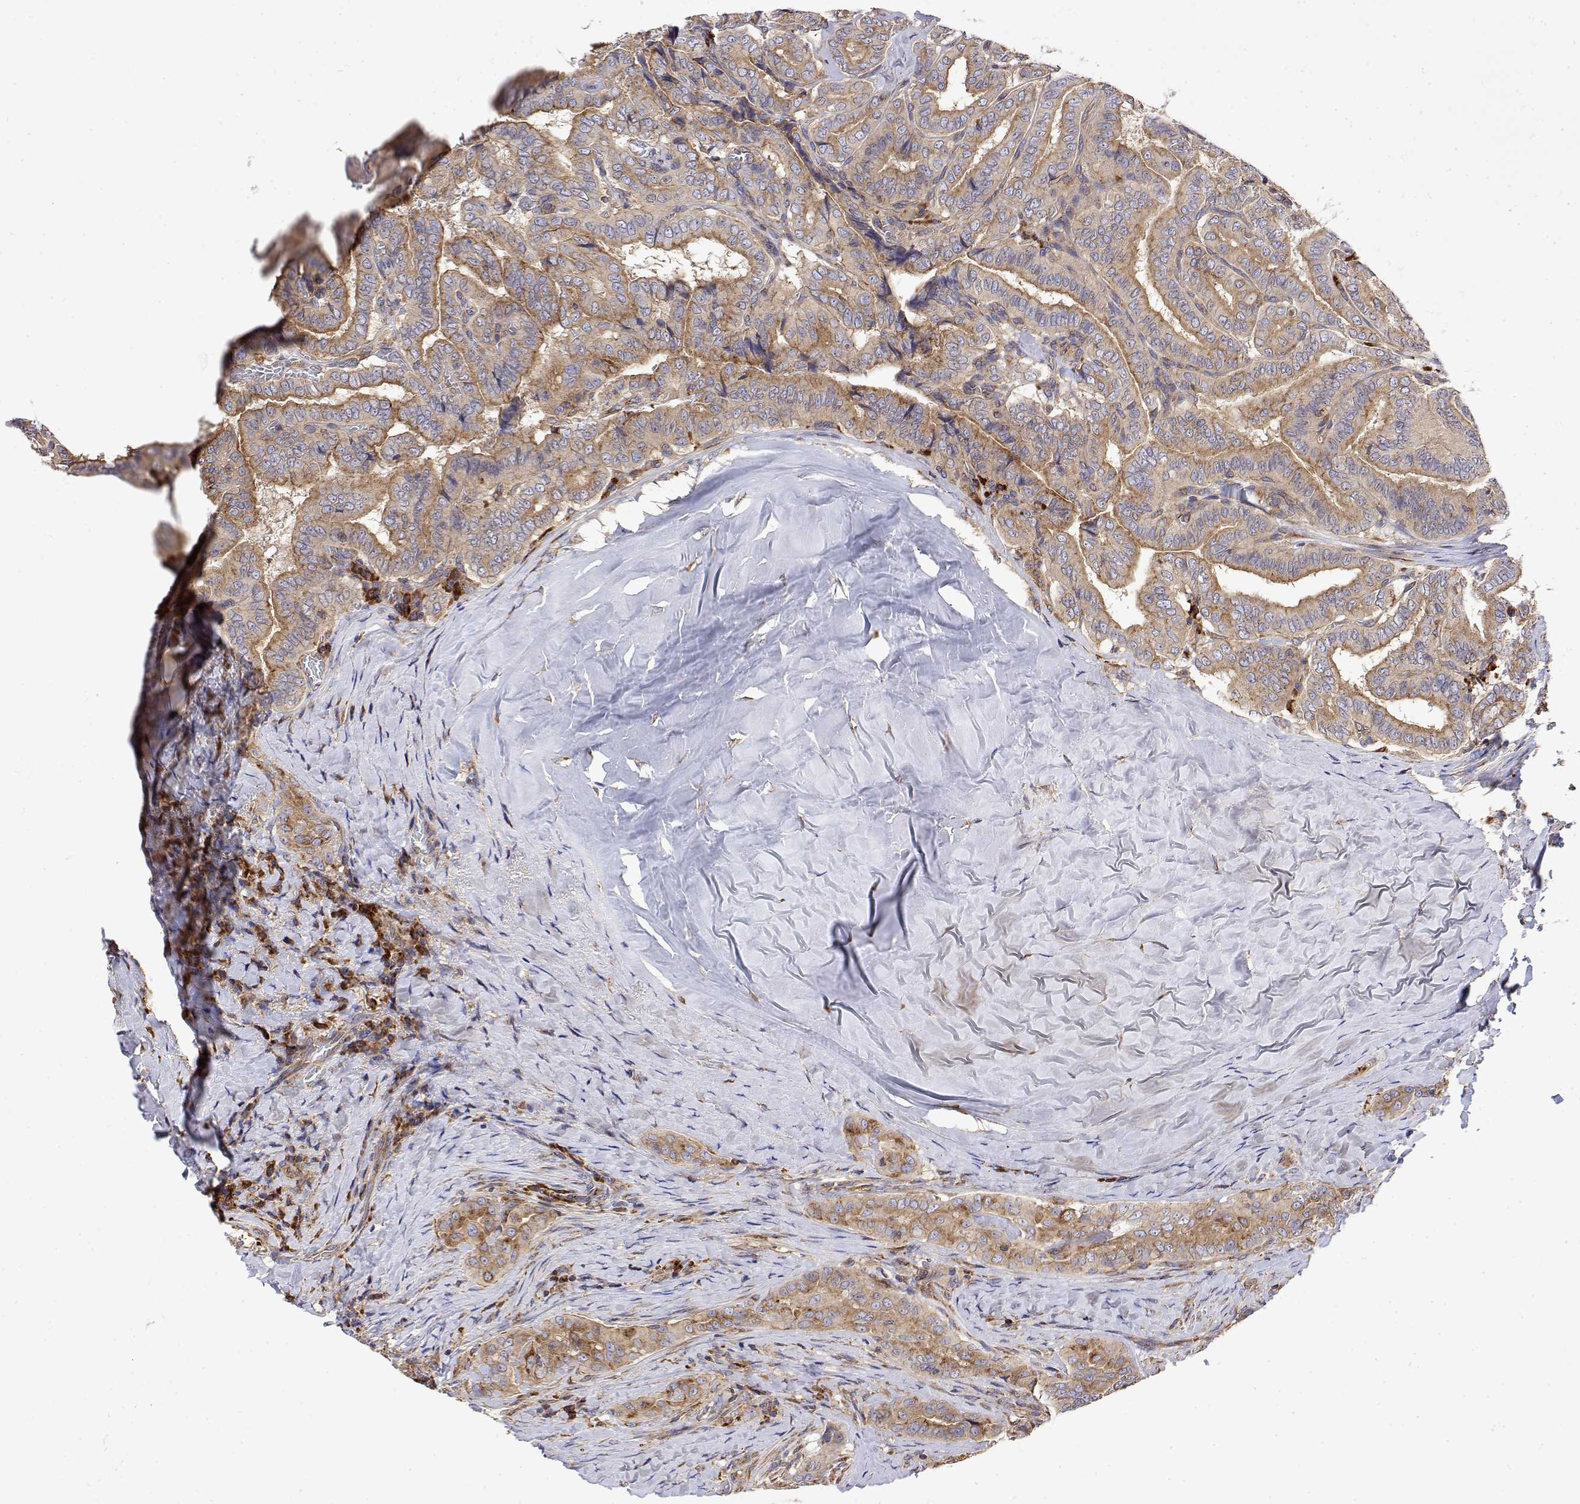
{"staining": {"intensity": "moderate", "quantity": "25%-75%", "location": "cytoplasmic/membranous"}, "tissue": "thyroid cancer", "cell_type": "Tumor cells", "image_type": "cancer", "snomed": [{"axis": "morphology", "description": "Papillary adenocarcinoma, NOS"}, {"axis": "morphology", "description": "Papillary adenoma metastatic"}, {"axis": "topography", "description": "Thyroid gland"}], "caption": "A brown stain labels moderate cytoplasmic/membranous expression of a protein in human papillary adenoma metastatic (thyroid) tumor cells.", "gene": "EEF1G", "patient": {"sex": "female", "age": 50}}